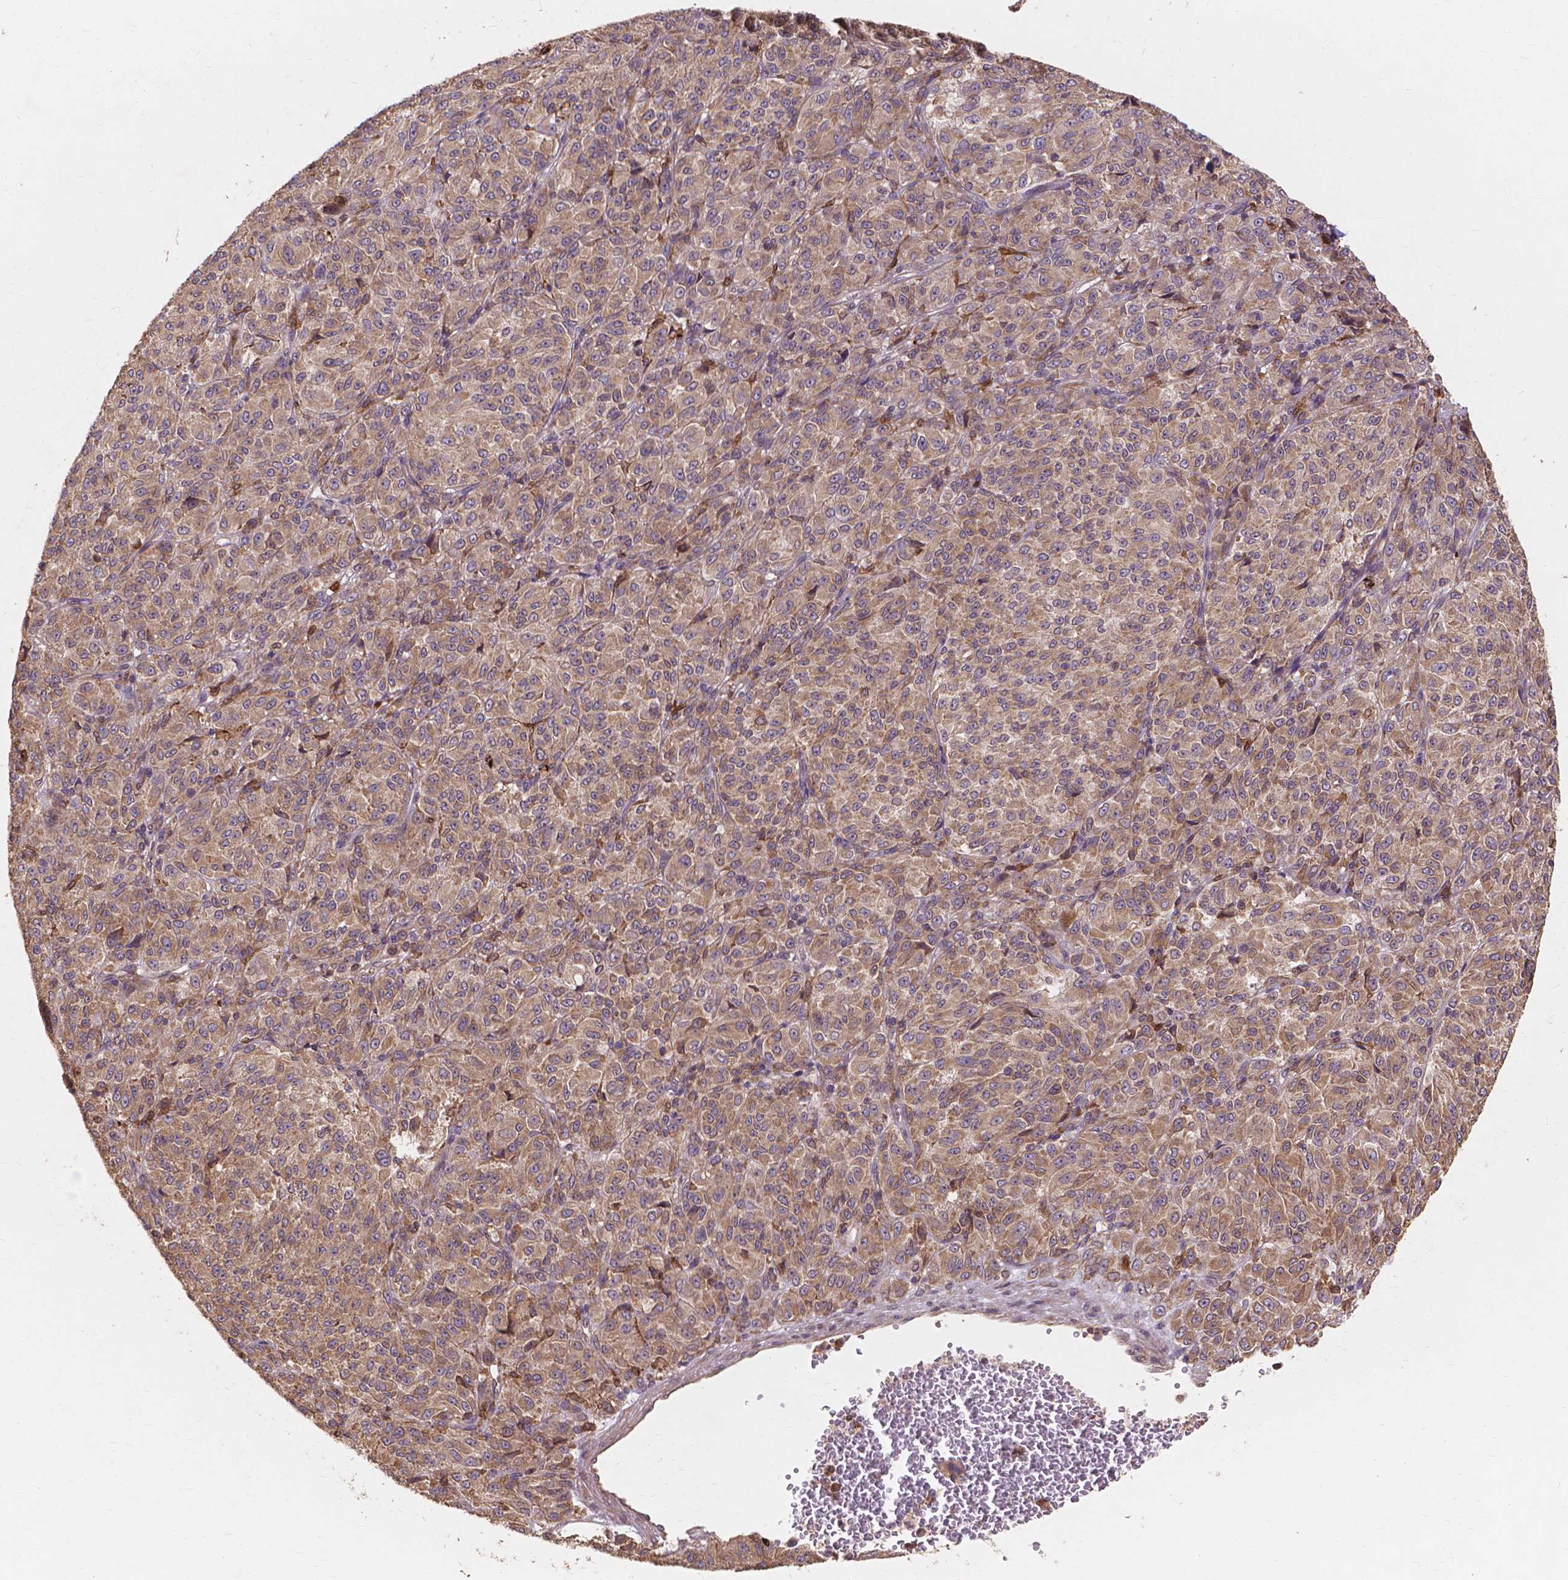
{"staining": {"intensity": "moderate", "quantity": ">75%", "location": "cytoplasmic/membranous"}, "tissue": "melanoma", "cell_type": "Tumor cells", "image_type": "cancer", "snomed": [{"axis": "morphology", "description": "Malignant melanoma, Metastatic site"}, {"axis": "topography", "description": "Brain"}], "caption": "Malignant melanoma (metastatic site) stained with a brown dye displays moderate cytoplasmic/membranous positive positivity in about >75% of tumor cells.", "gene": "TAB2", "patient": {"sex": "female", "age": 56}}